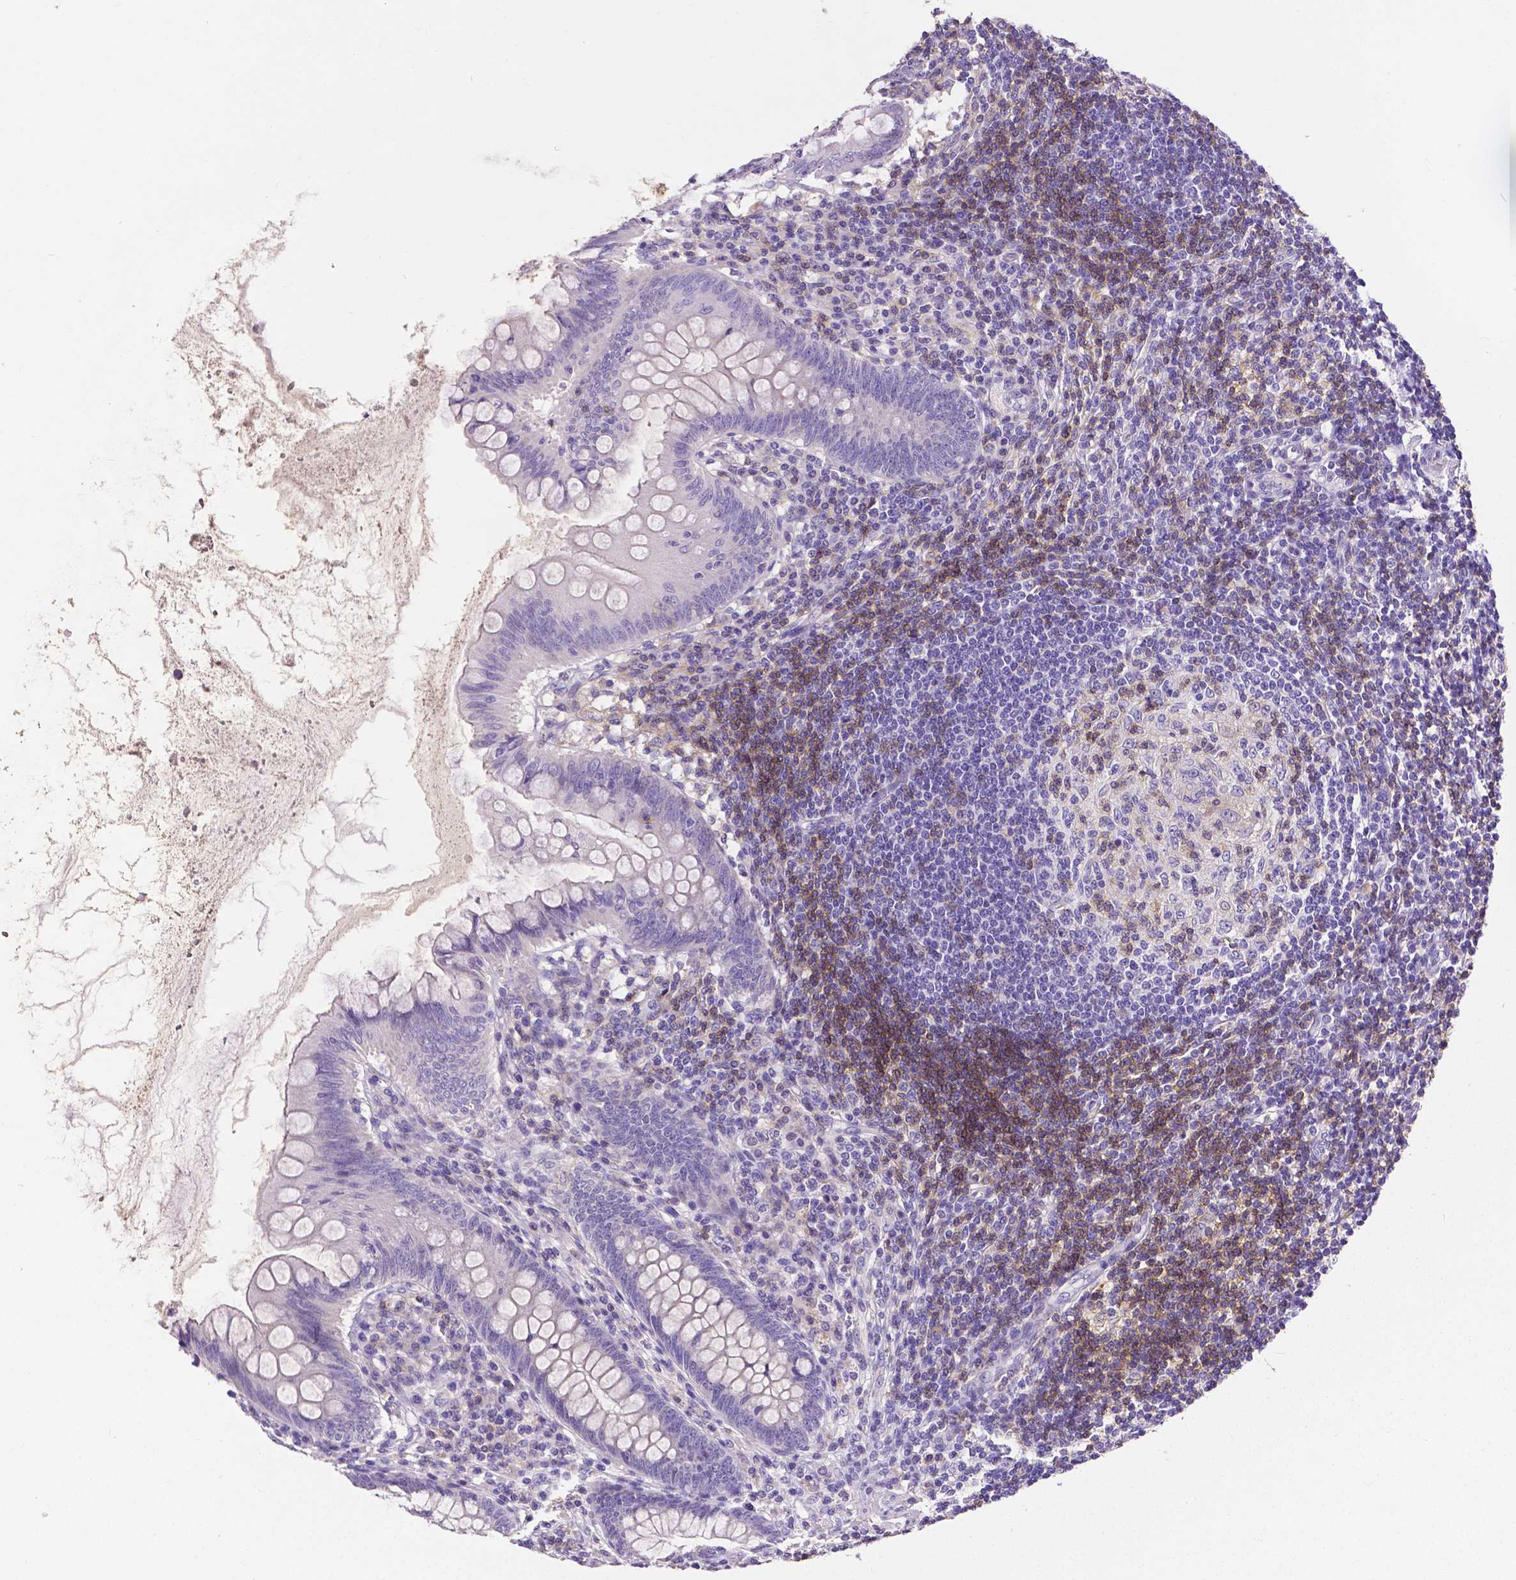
{"staining": {"intensity": "negative", "quantity": "none", "location": "none"}, "tissue": "appendix", "cell_type": "Glandular cells", "image_type": "normal", "snomed": [{"axis": "morphology", "description": "Normal tissue, NOS"}, {"axis": "topography", "description": "Appendix"}], "caption": "Immunohistochemistry histopathology image of unremarkable appendix stained for a protein (brown), which reveals no positivity in glandular cells. The staining was performed using DAB to visualize the protein expression in brown, while the nuclei were stained in blue with hematoxylin (Magnification: 20x).", "gene": "CD4", "patient": {"sex": "female", "age": 57}}